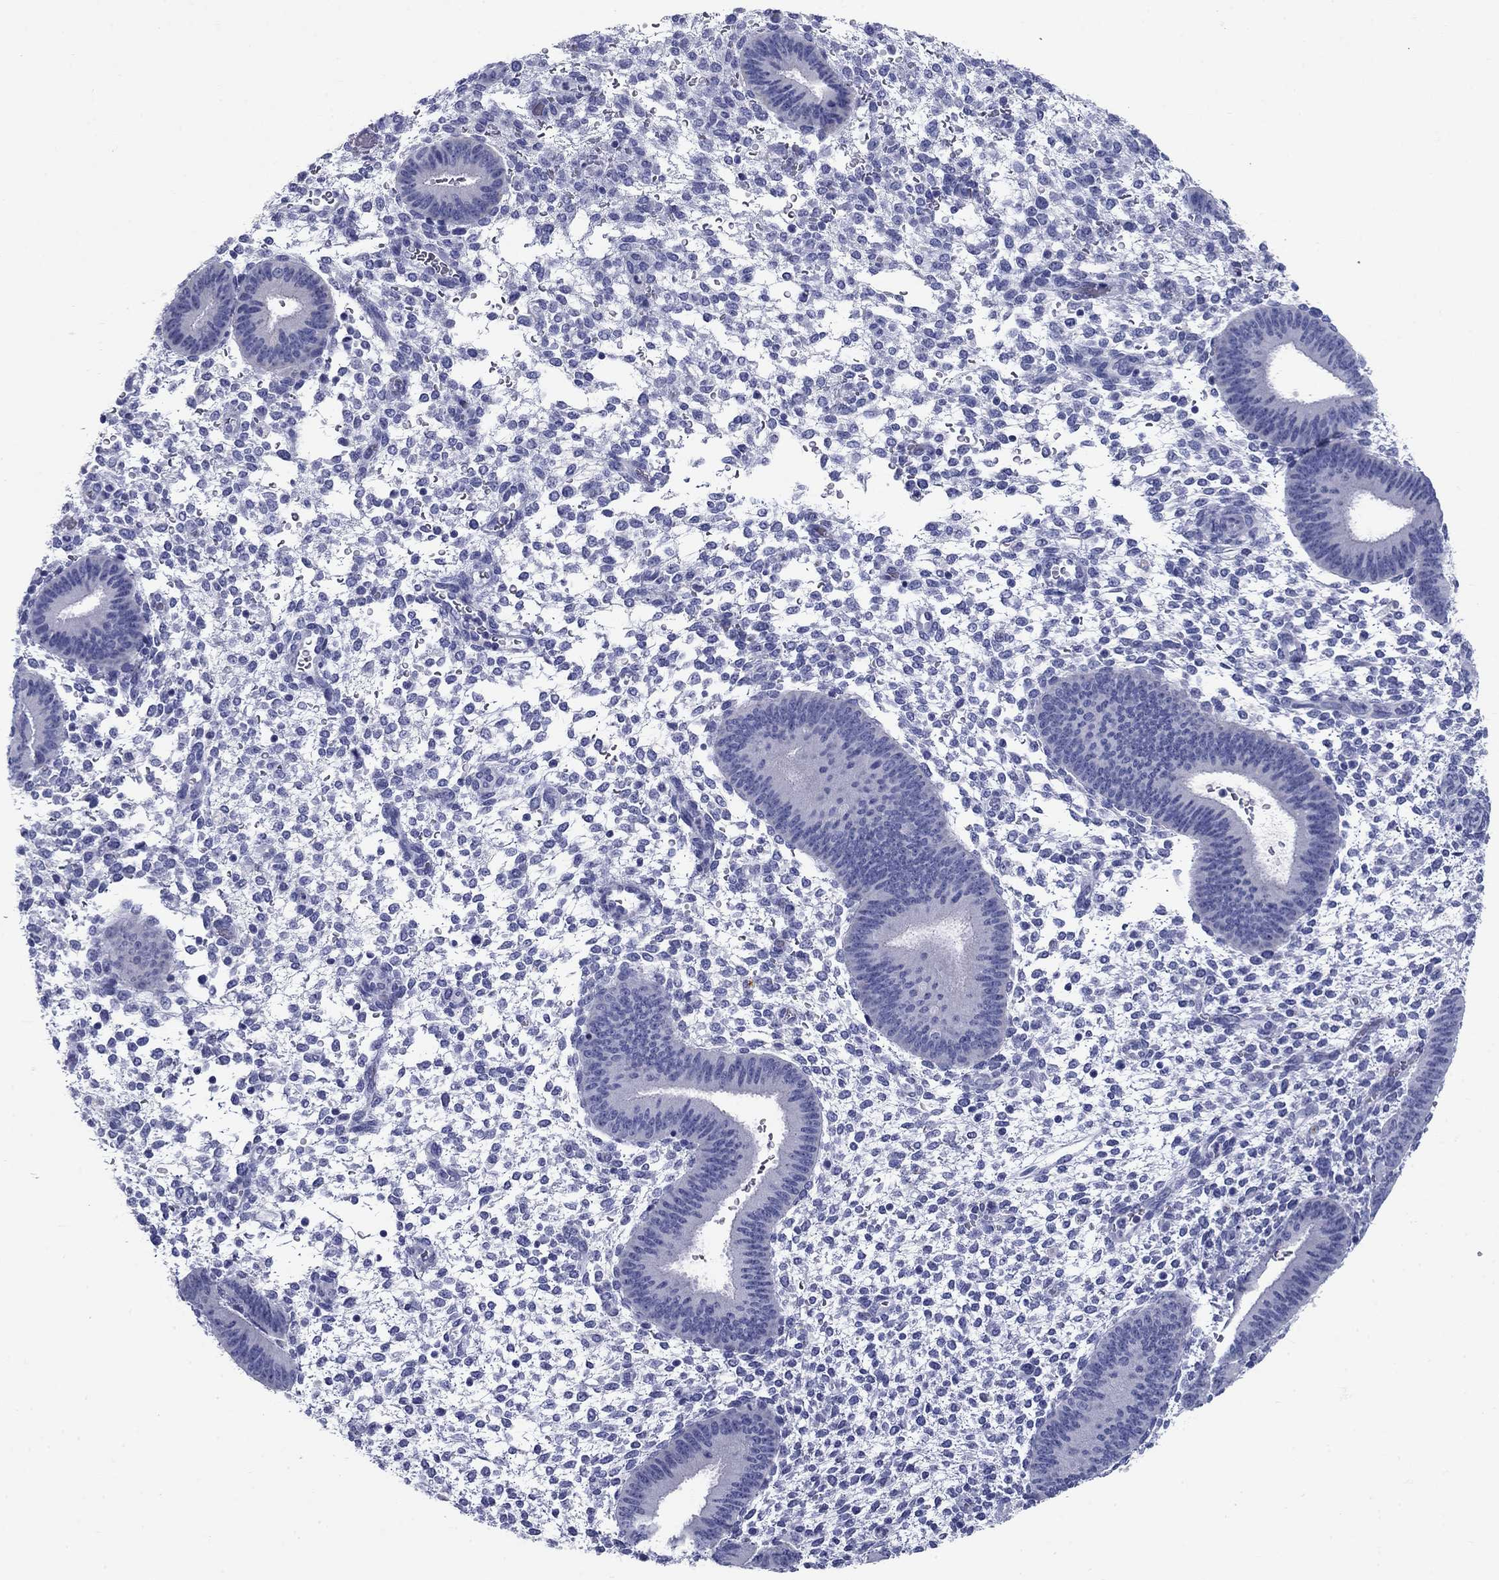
{"staining": {"intensity": "negative", "quantity": "none", "location": "none"}, "tissue": "endometrium", "cell_type": "Cells in endometrial stroma", "image_type": "normal", "snomed": [{"axis": "morphology", "description": "Normal tissue, NOS"}, {"axis": "topography", "description": "Endometrium"}], "caption": "Histopathology image shows no protein expression in cells in endometrial stroma of normal endometrium. (IHC, brightfield microscopy, high magnification).", "gene": "UPB1", "patient": {"sex": "female", "age": 39}}